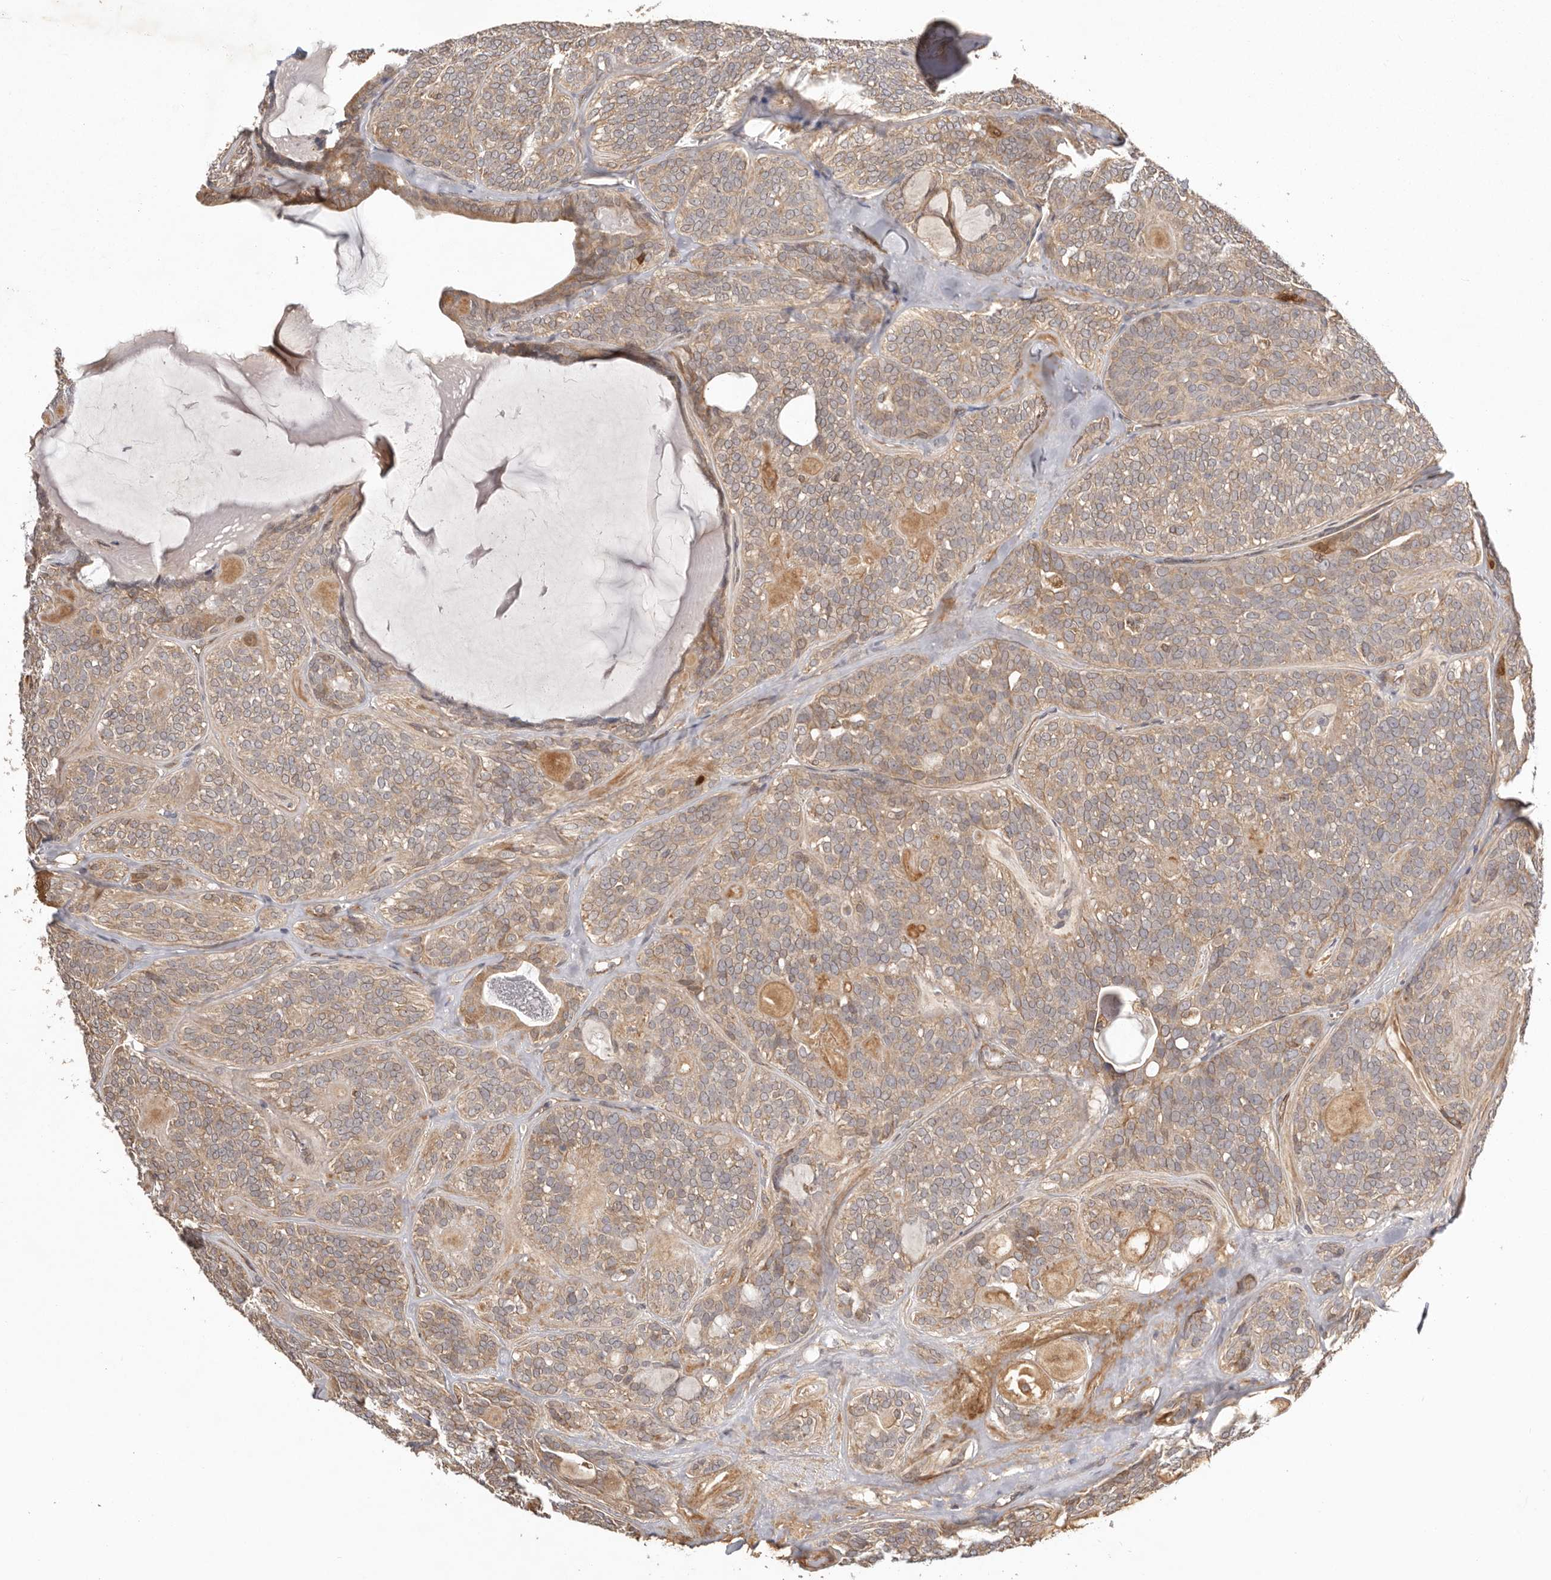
{"staining": {"intensity": "moderate", "quantity": "25%-75%", "location": "cytoplasmic/membranous"}, "tissue": "head and neck cancer", "cell_type": "Tumor cells", "image_type": "cancer", "snomed": [{"axis": "morphology", "description": "Adenocarcinoma, NOS"}, {"axis": "topography", "description": "Head-Neck"}], "caption": "Adenocarcinoma (head and neck) tissue displays moderate cytoplasmic/membranous staining in approximately 25%-75% of tumor cells, visualized by immunohistochemistry.", "gene": "UBR2", "patient": {"sex": "male", "age": 66}}